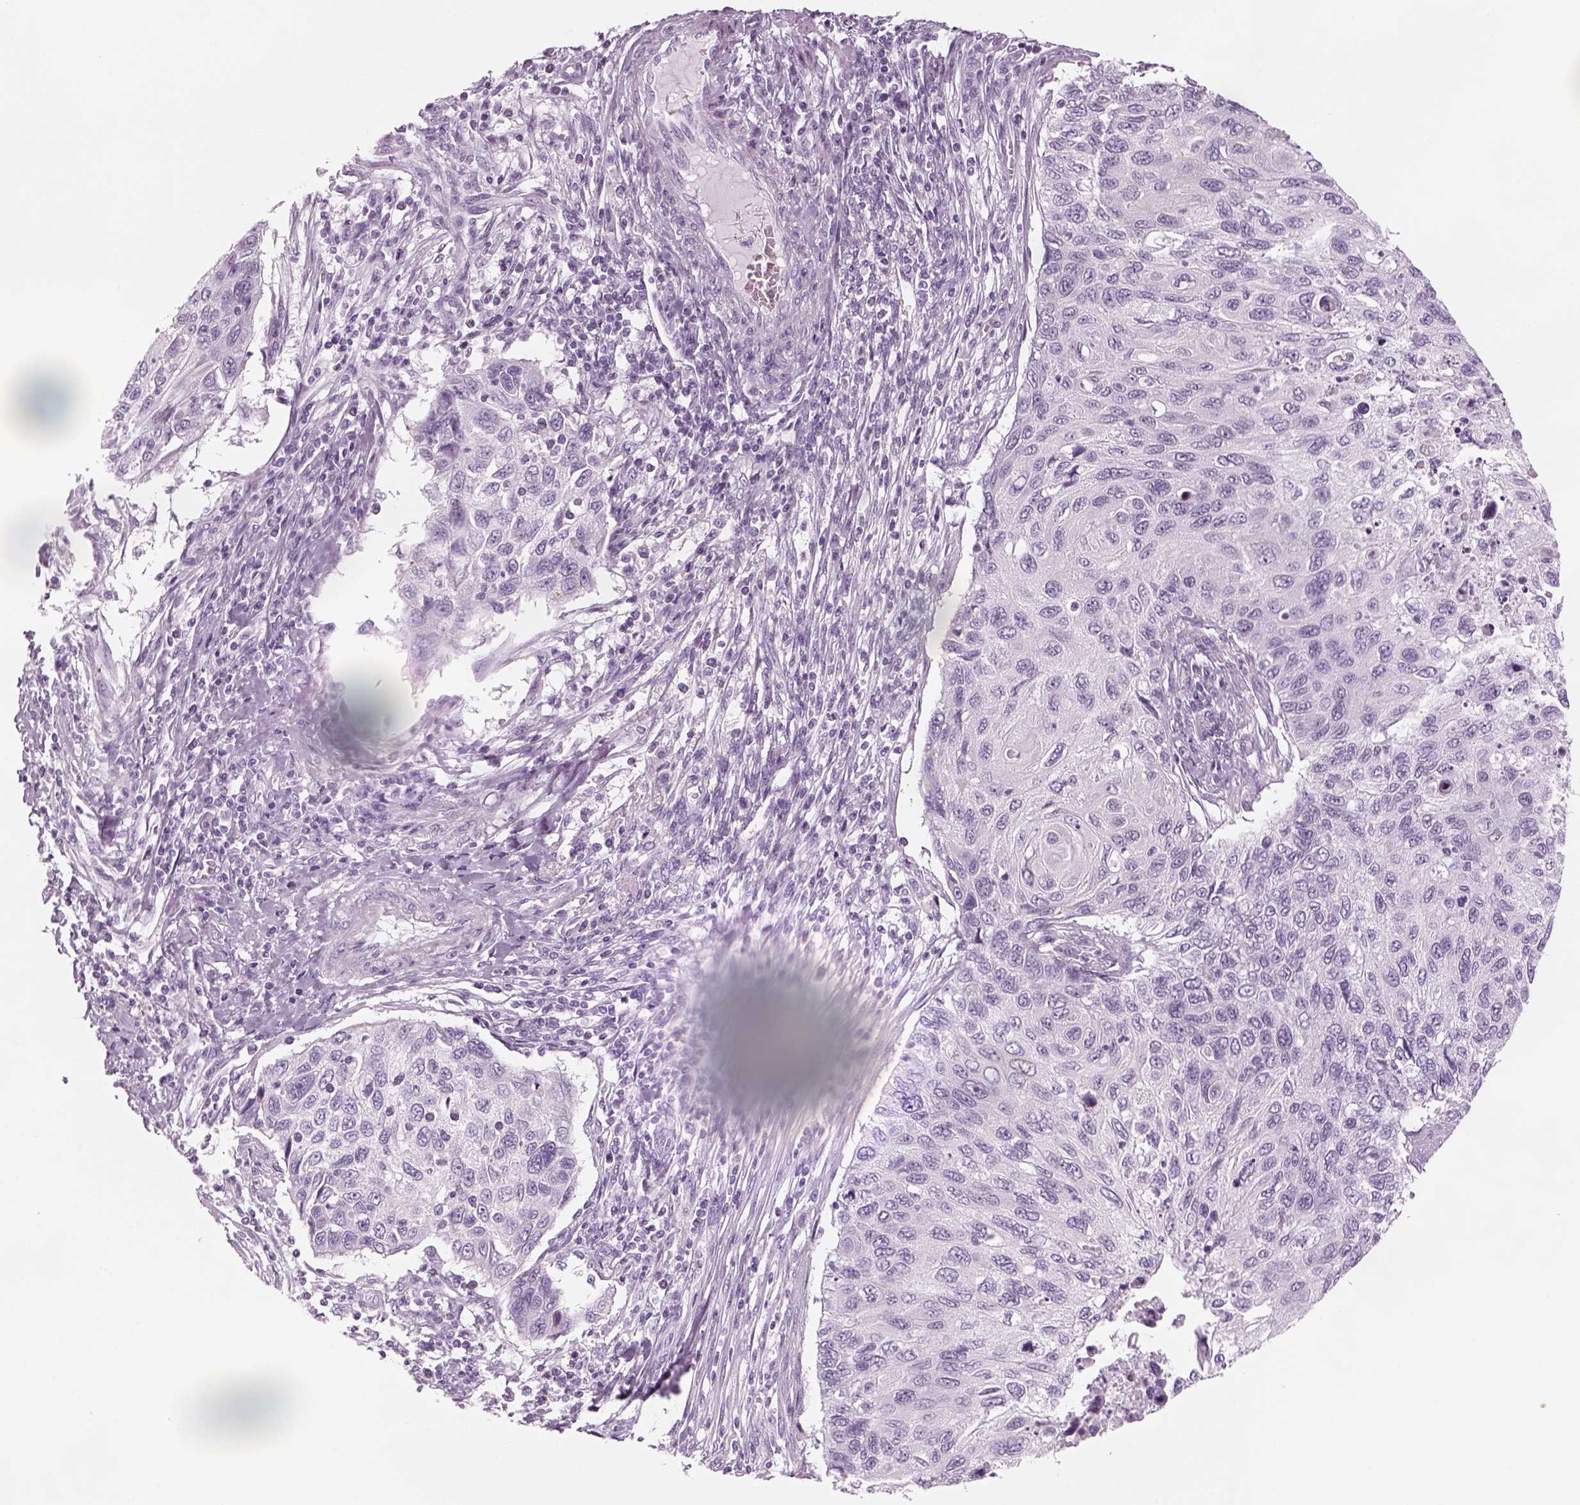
{"staining": {"intensity": "negative", "quantity": "none", "location": "none"}, "tissue": "cervical cancer", "cell_type": "Tumor cells", "image_type": "cancer", "snomed": [{"axis": "morphology", "description": "Squamous cell carcinoma, NOS"}, {"axis": "topography", "description": "Cervix"}], "caption": "Protein analysis of cervical cancer (squamous cell carcinoma) displays no significant positivity in tumor cells.", "gene": "SAG", "patient": {"sex": "female", "age": 70}}